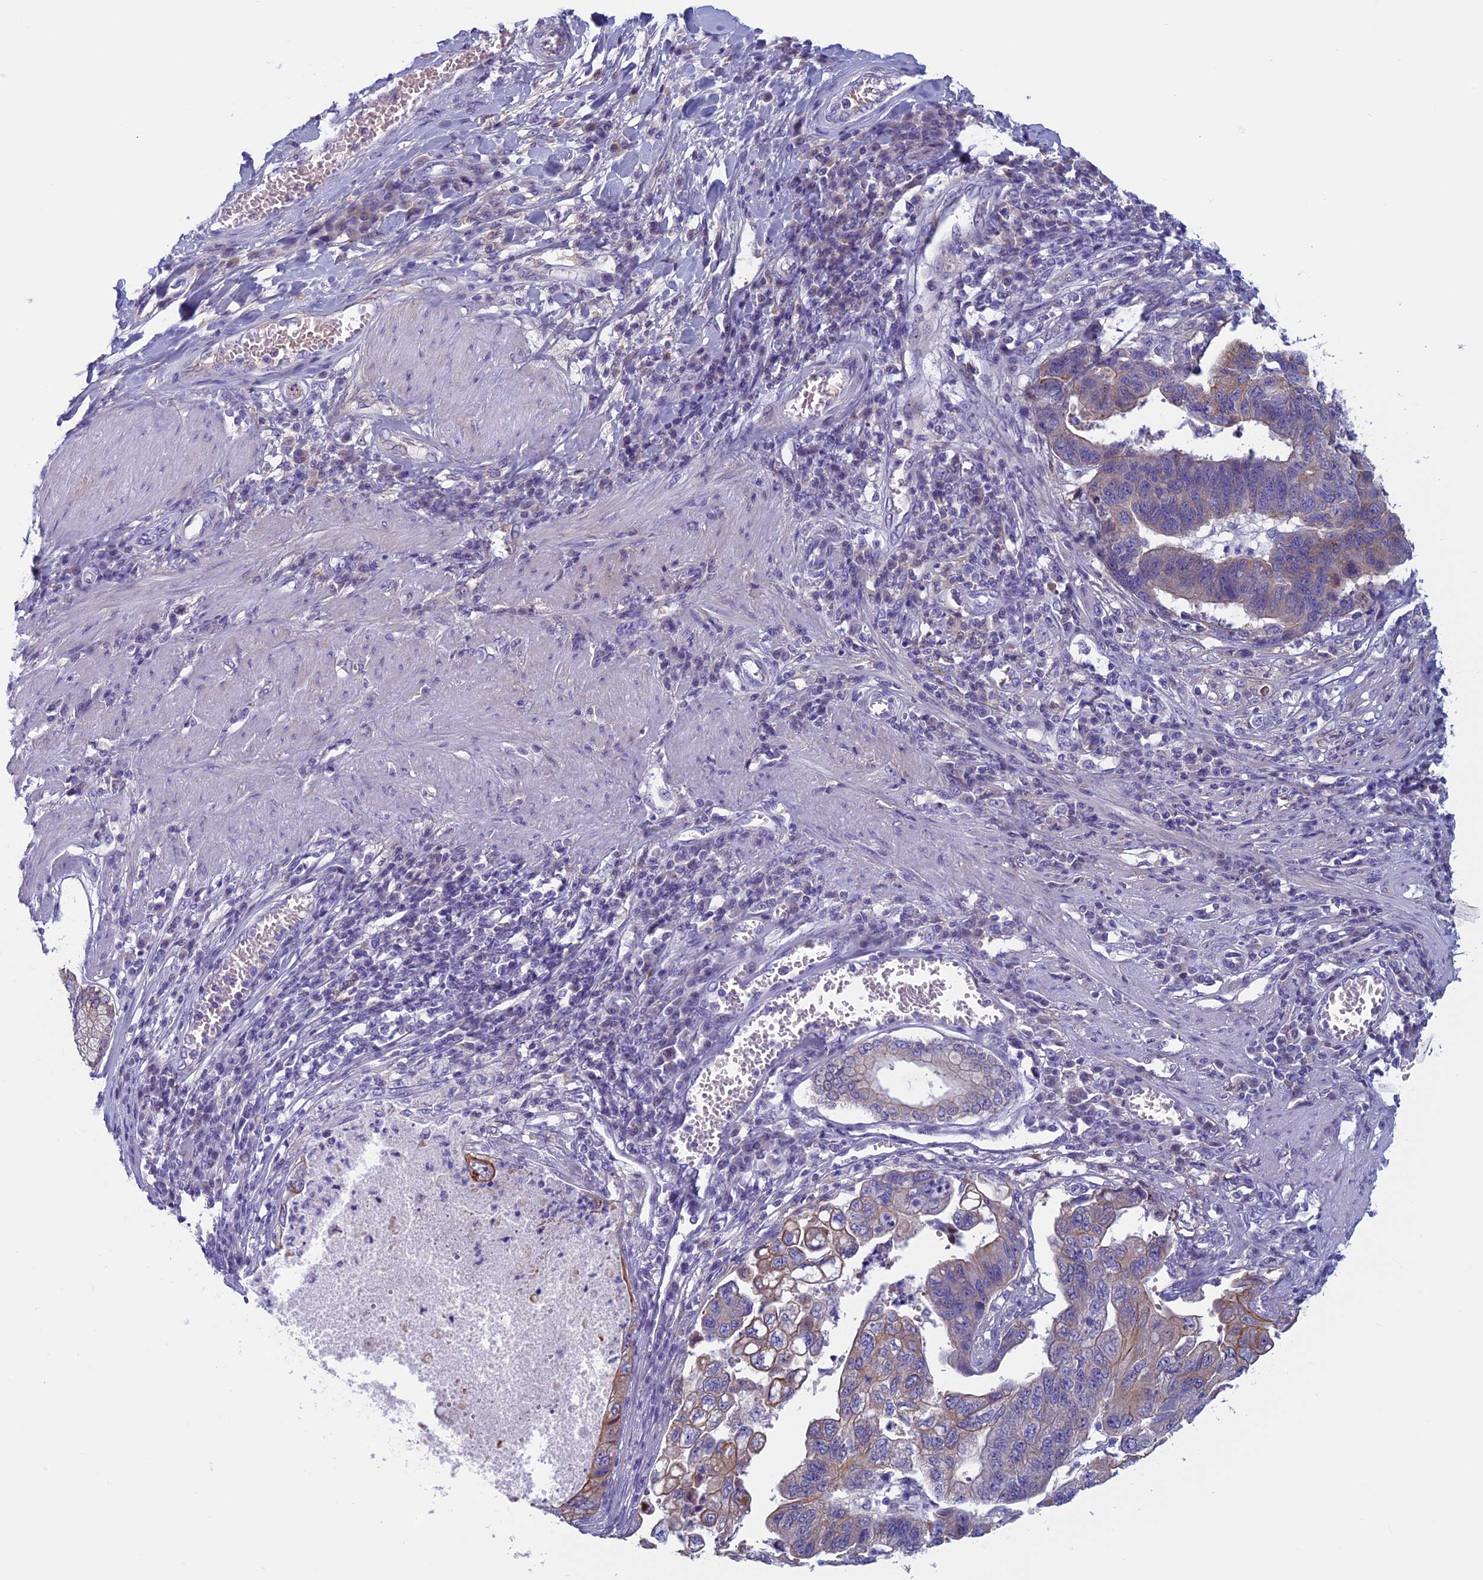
{"staining": {"intensity": "moderate", "quantity": "25%-75%", "location": "cytoplasmic/membranous"}, "tissue": "stomach cancer", "cell_type": "Tumor cells", "image_type": "cancer", "snomed": [{"axis": "morphology", "description": "Adenocarcinoma, NOS"}, {"axis": "topography", "description": "Stomach"}], "caption": "This is a photomicrograph of IHC staining of stomach cancer (adenocarcinoma), which shows moderate positivity in the cytoplasmic/membranous of tumor cells.", "gene": "ANGPTL2", "patient": {"sex": "male", "age": 59}}